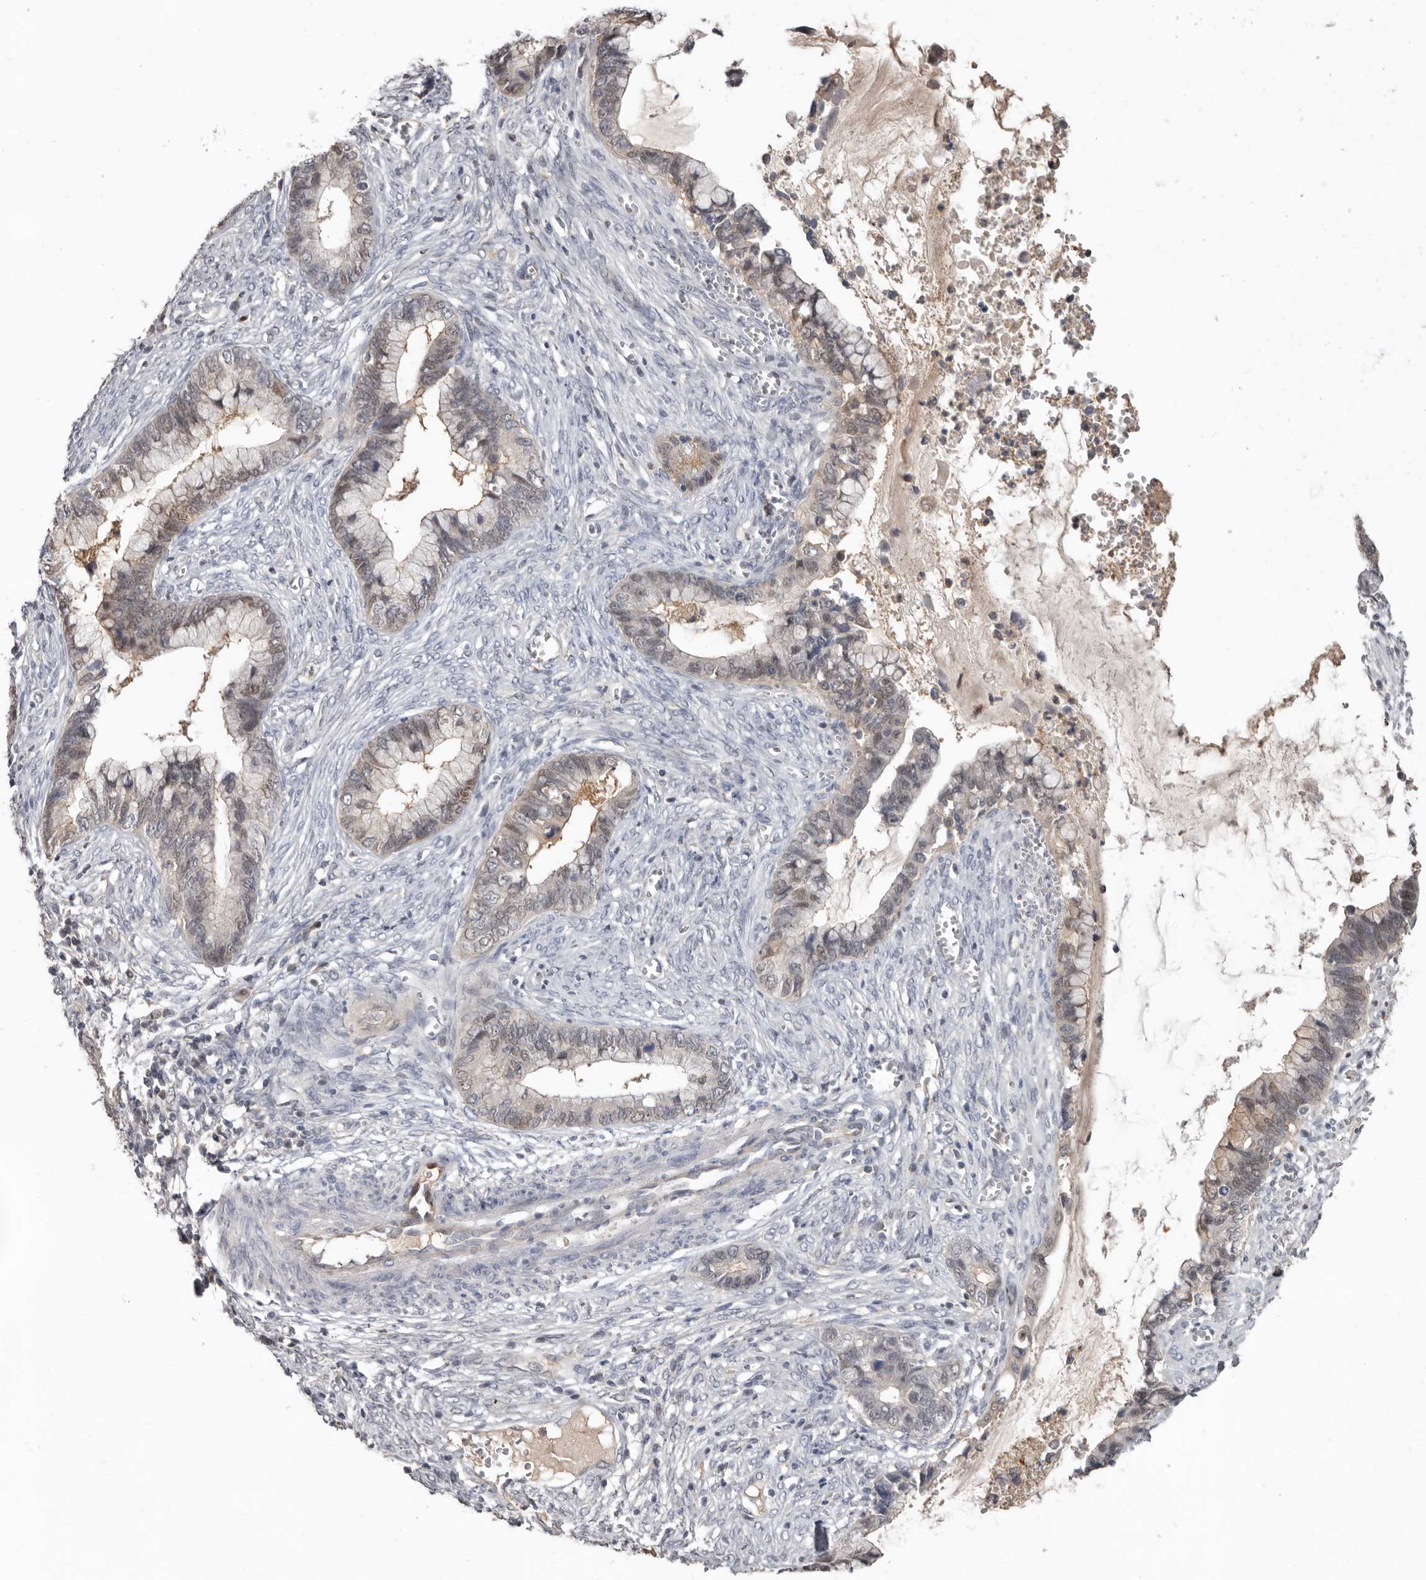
{"staining": {"intensity": "weak", "quantity": "<25%", "location": "nuclear"}, "tissue": "cervical cancer", "cell_type": "Tumor cells", "image_type": "cancer", "snomed": [{"axis": "morphology", "description": "Adenocarcinoma, NOS"}, {"axis": "topography", "description": "Cervix"}], "caption": "A micrograph of human cervical cancer is negative for staining in tumor cells.", "gene": "RBKS", "patient": {"sex": "female", "age": 44}}